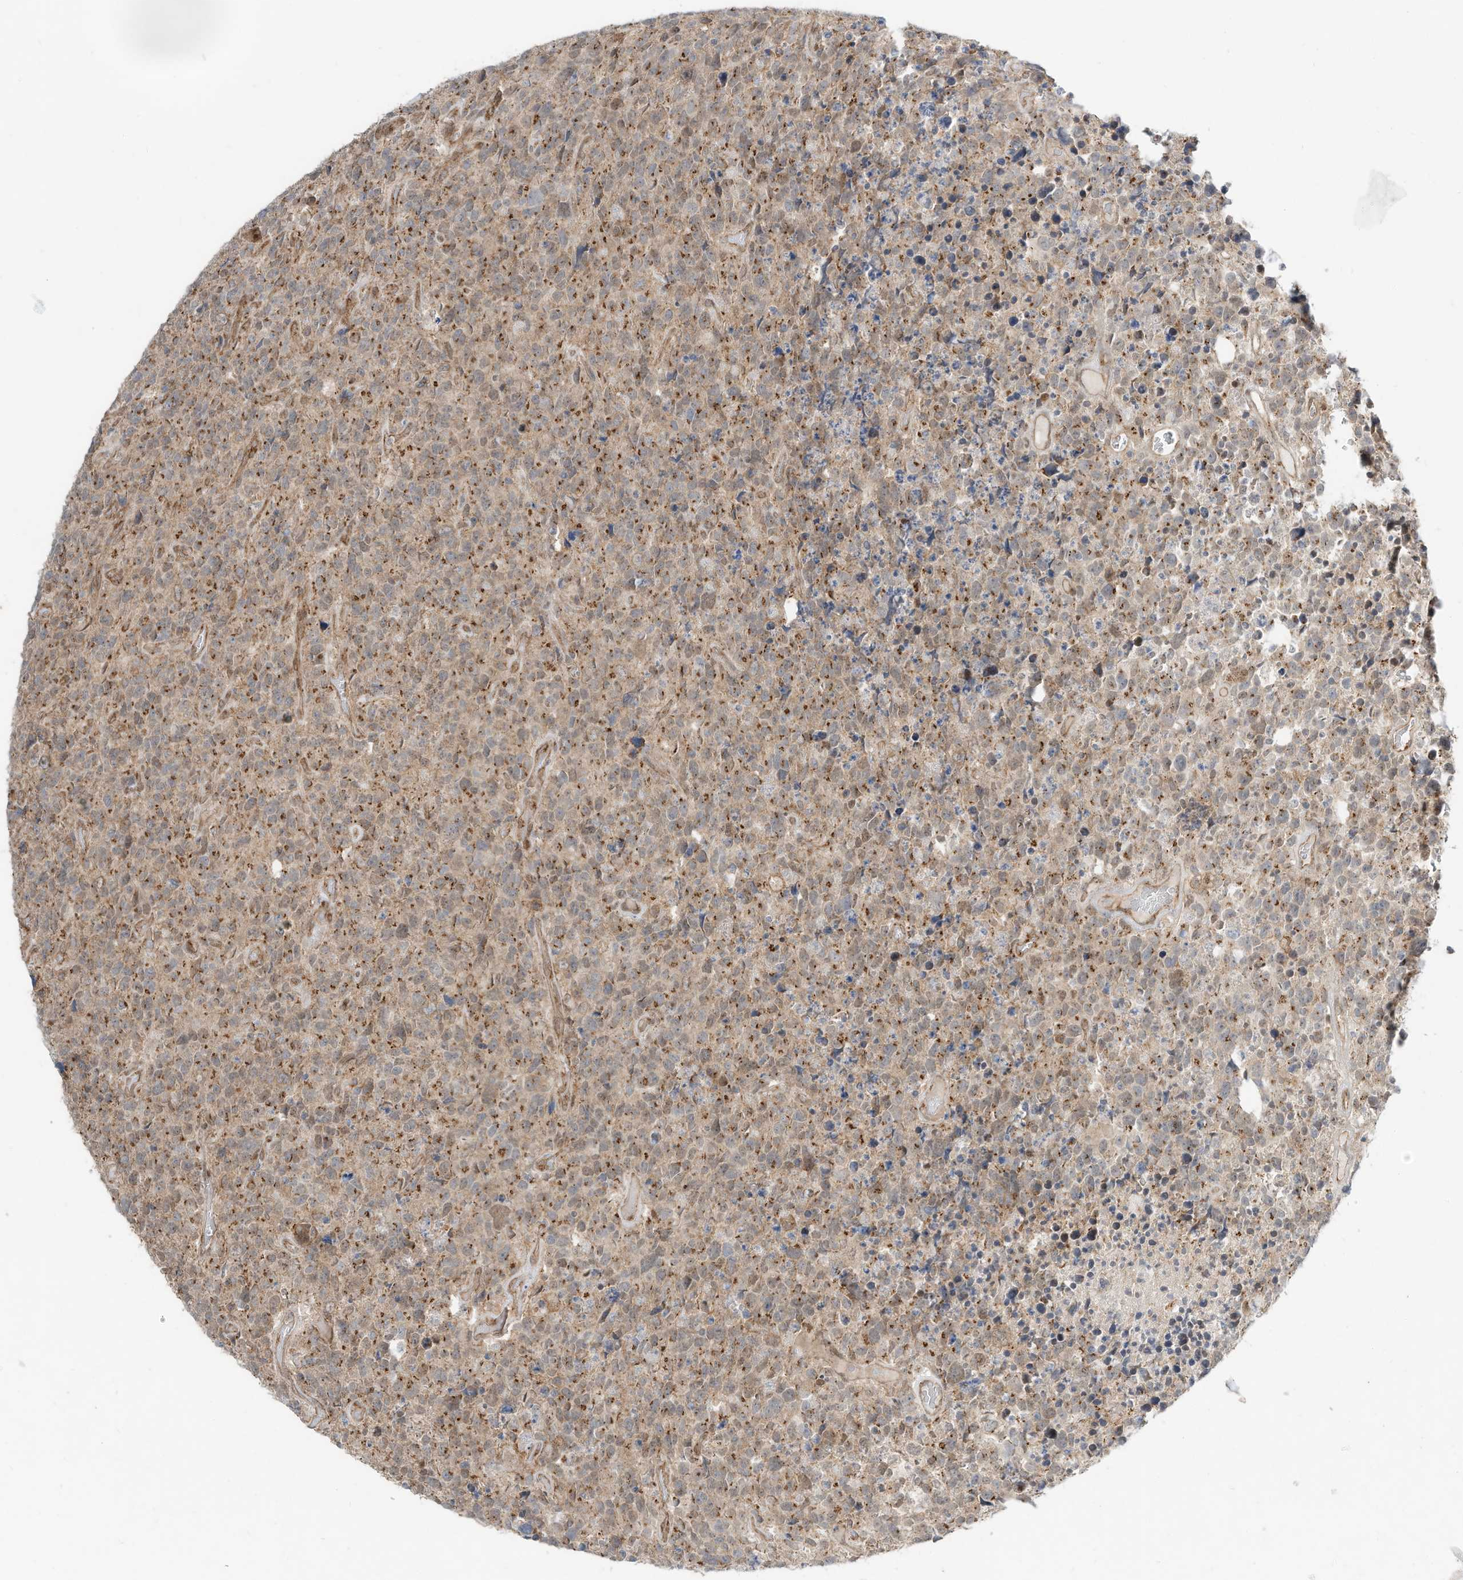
{"staining": {"intensity": "moderate", "quantity": ">75%", "location": "cytoplasmic/membranous"}, "tissue": "glioma", "cell_type": "Tumor cells", "image_type": "cancer", "snomed": [{"axis": "morphology", "description": "Glioma, malignant, High grade"}, {"axis": "topography", "description": "Brain"}], "caption": "Glioma tissue displays moderate cytoplasmic/membranous expression in approximately >75% of tumor cells, visualized by immunohistochemistry.", "gene": "CUX1", "patient": {"sex": "male", "age": 69}}